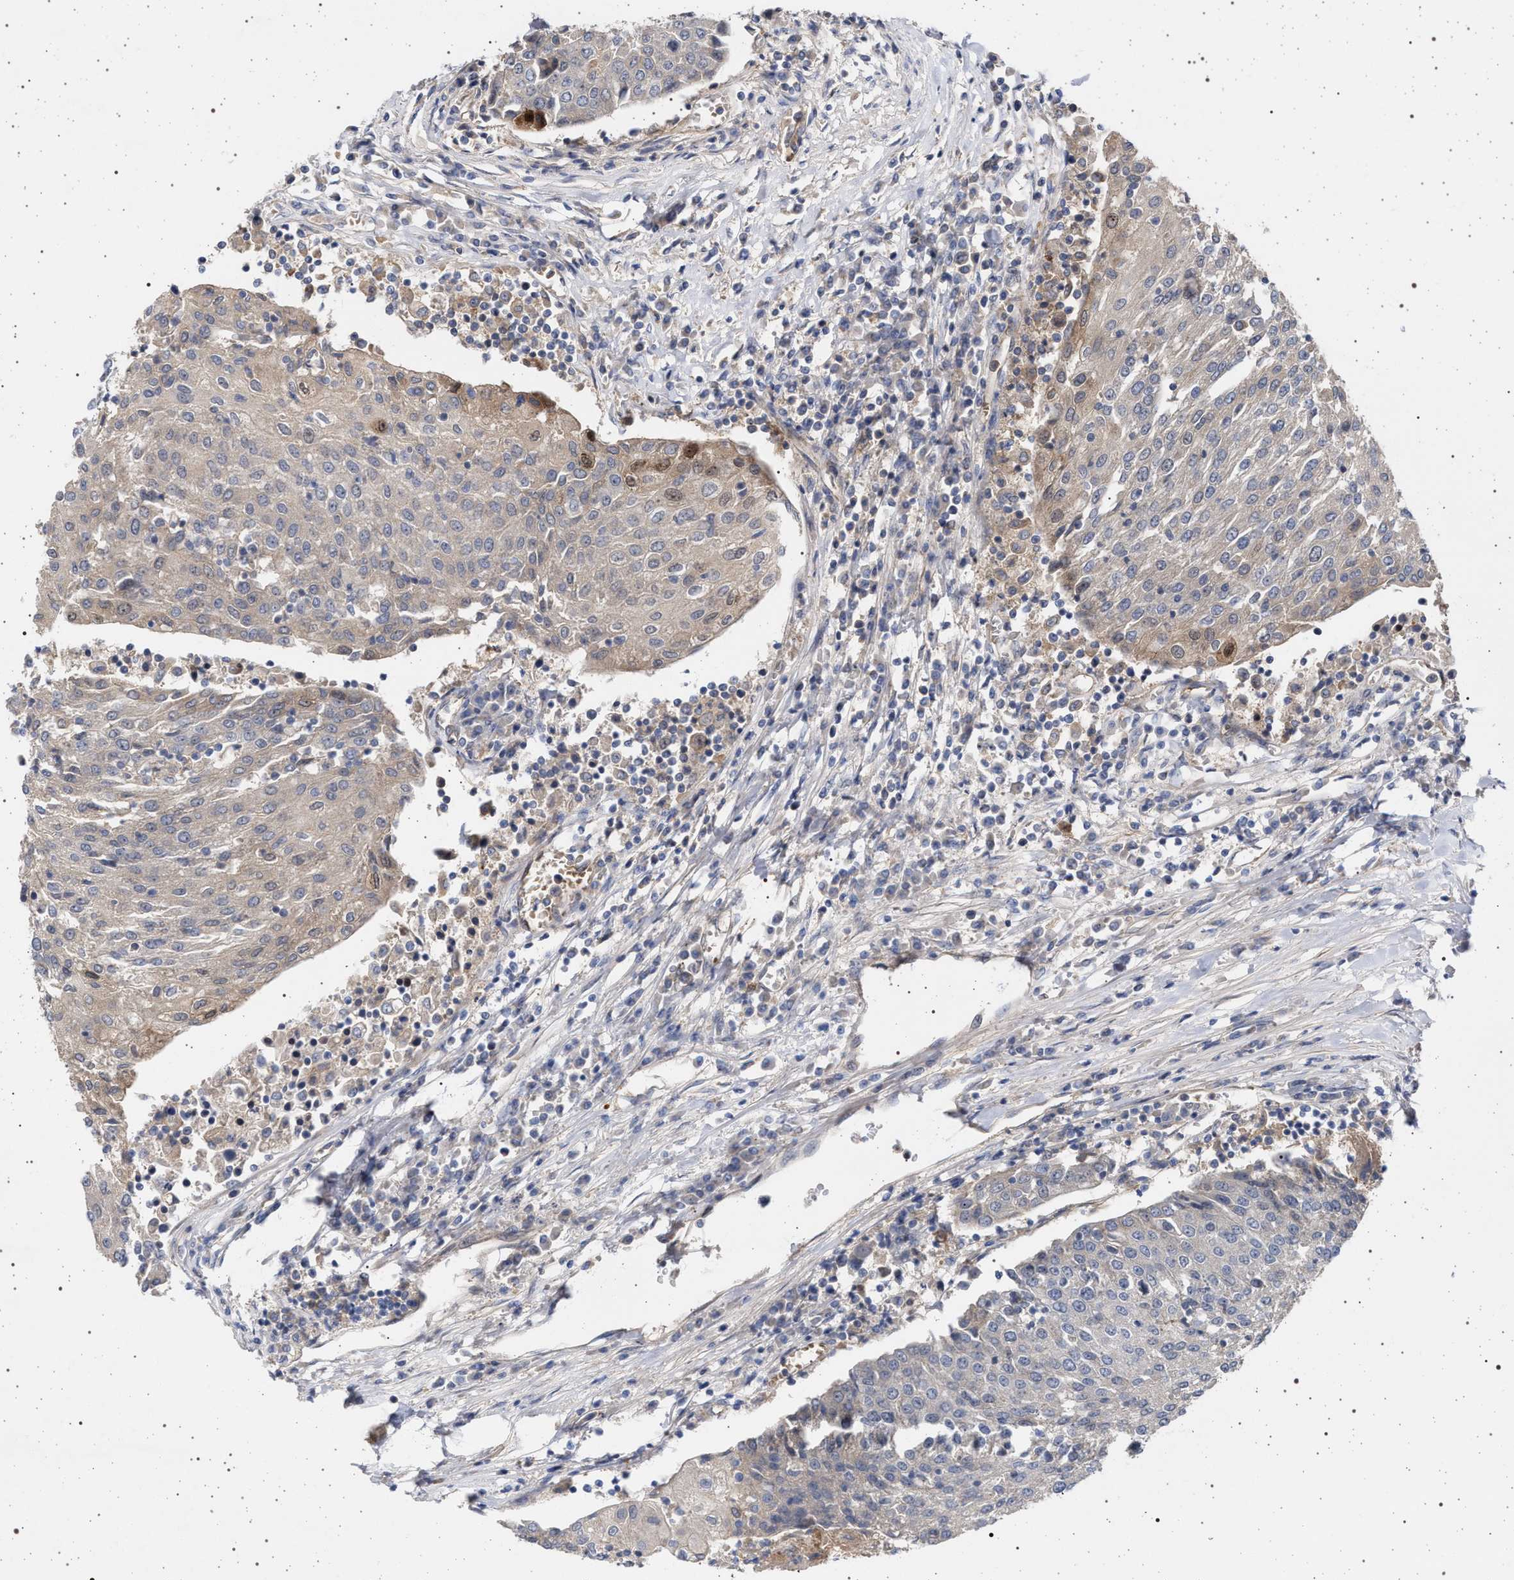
{"staining": {"intensity": "weak", "quantity": "<25%", "location": "cytoplasmic/membranous,nuclear"}, "tissue": "urothelial cancer", "cell_type": "Tumor cells", "image_type": "cancer", "snomed": [{"axis": "morphology", "description": "Urothelial carcinoma, High grade"}, {"axis": "topography", "description": "Urinary bladder"}], "caption": "The histopathology image exhibits no significant positivity in tumor cells of urothelial cancer.", "gene": "RBM48", "patient": {"sex": "female", "age": 85}}